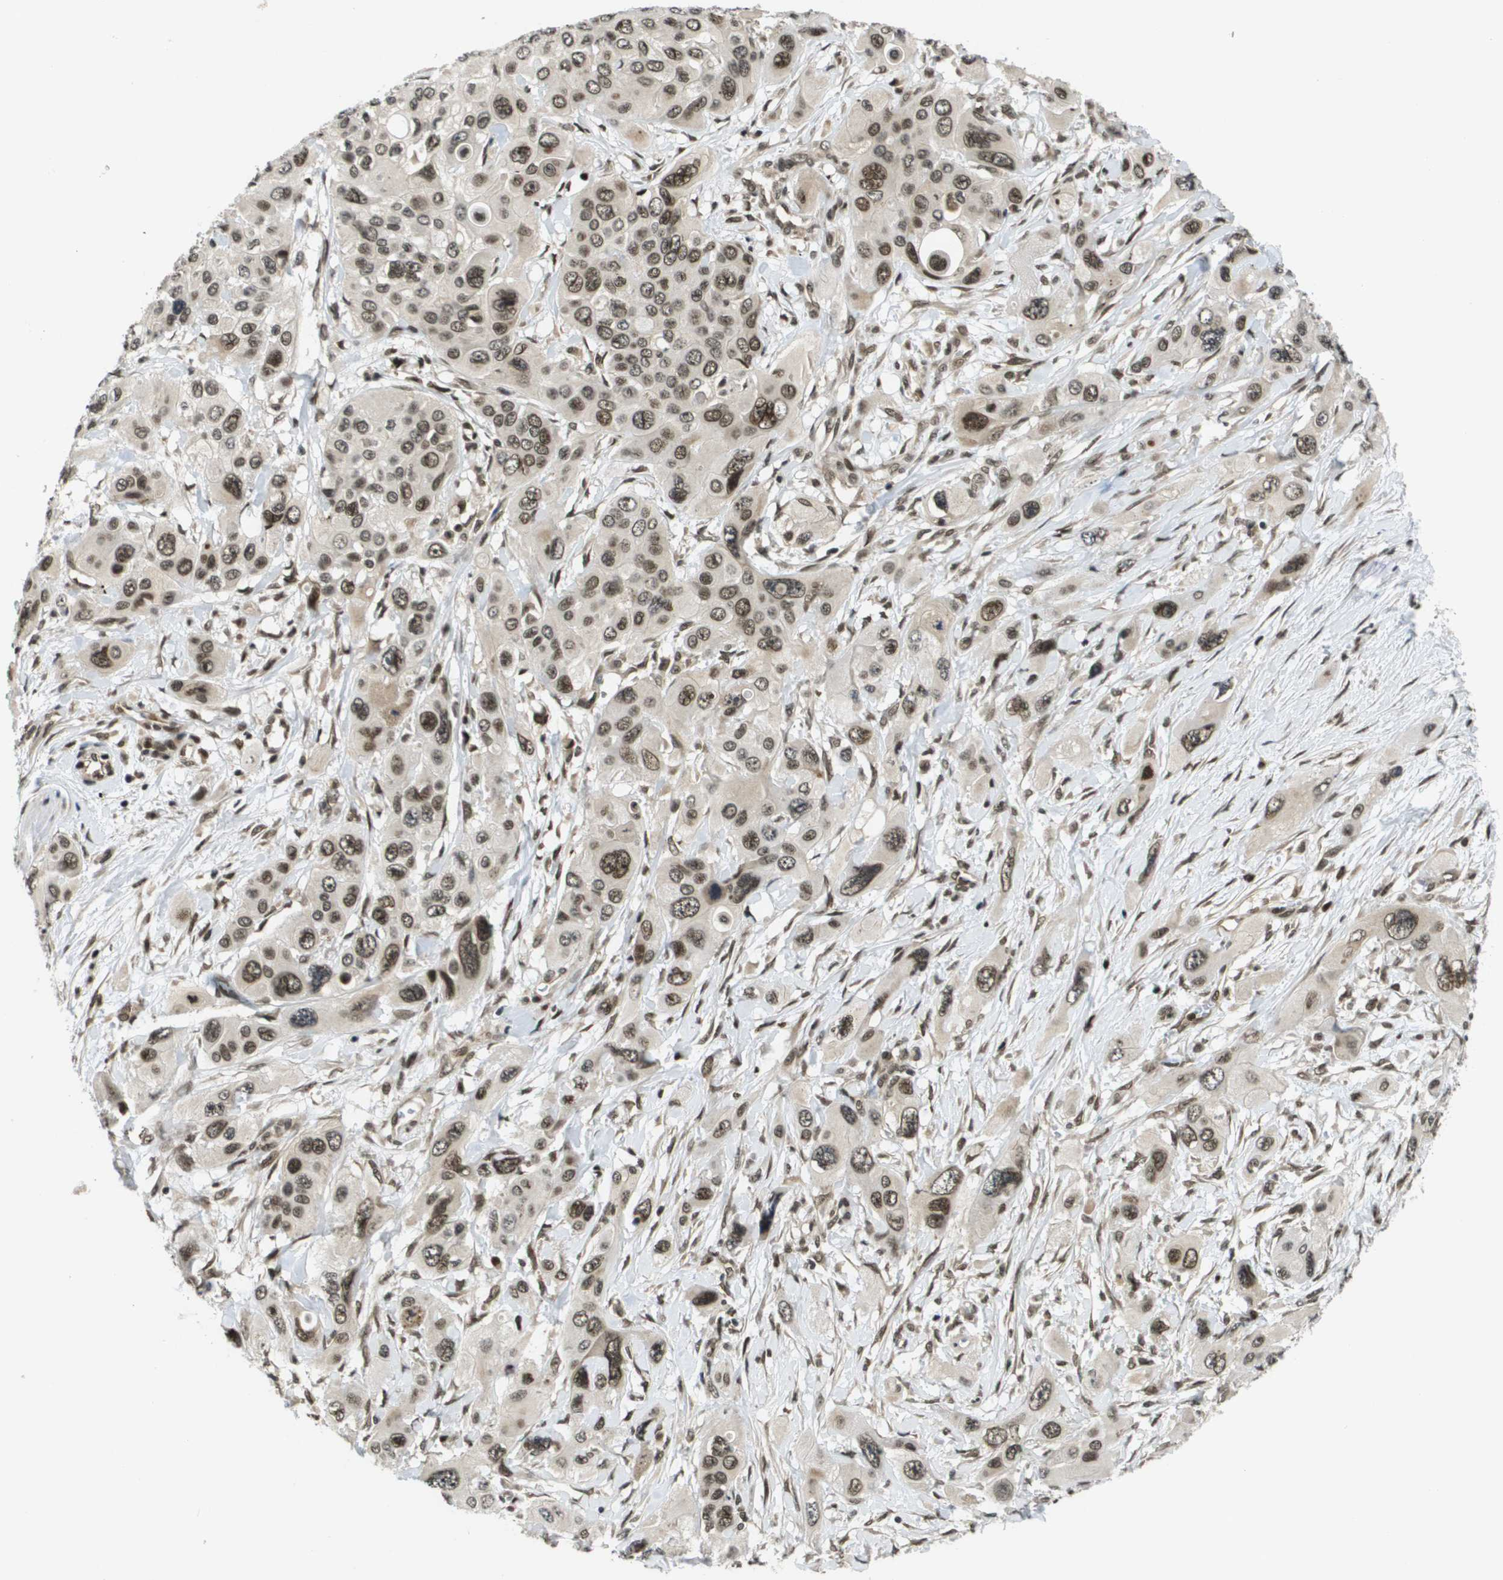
{"staining": {"intensity": "moderate", "quantity": ">75%", "location": "nuclear"}, "tissue": "pancreatic cancer", "cell_type": "Tumor cells", "image_type": "cancer", "snomed": [{"axis": "morphology", "description": "Adenocarcinoma, NOS"}, {"axis": "topography", "description": "Pancreas"}], "caption": "Pancreatic cancer stained for a protein (brown) demonstrates moderate nuclear positive expression in about >75% of tumor cells.", "gene": "RECQL4", "patient": {"sex": "male", "age": 73}}